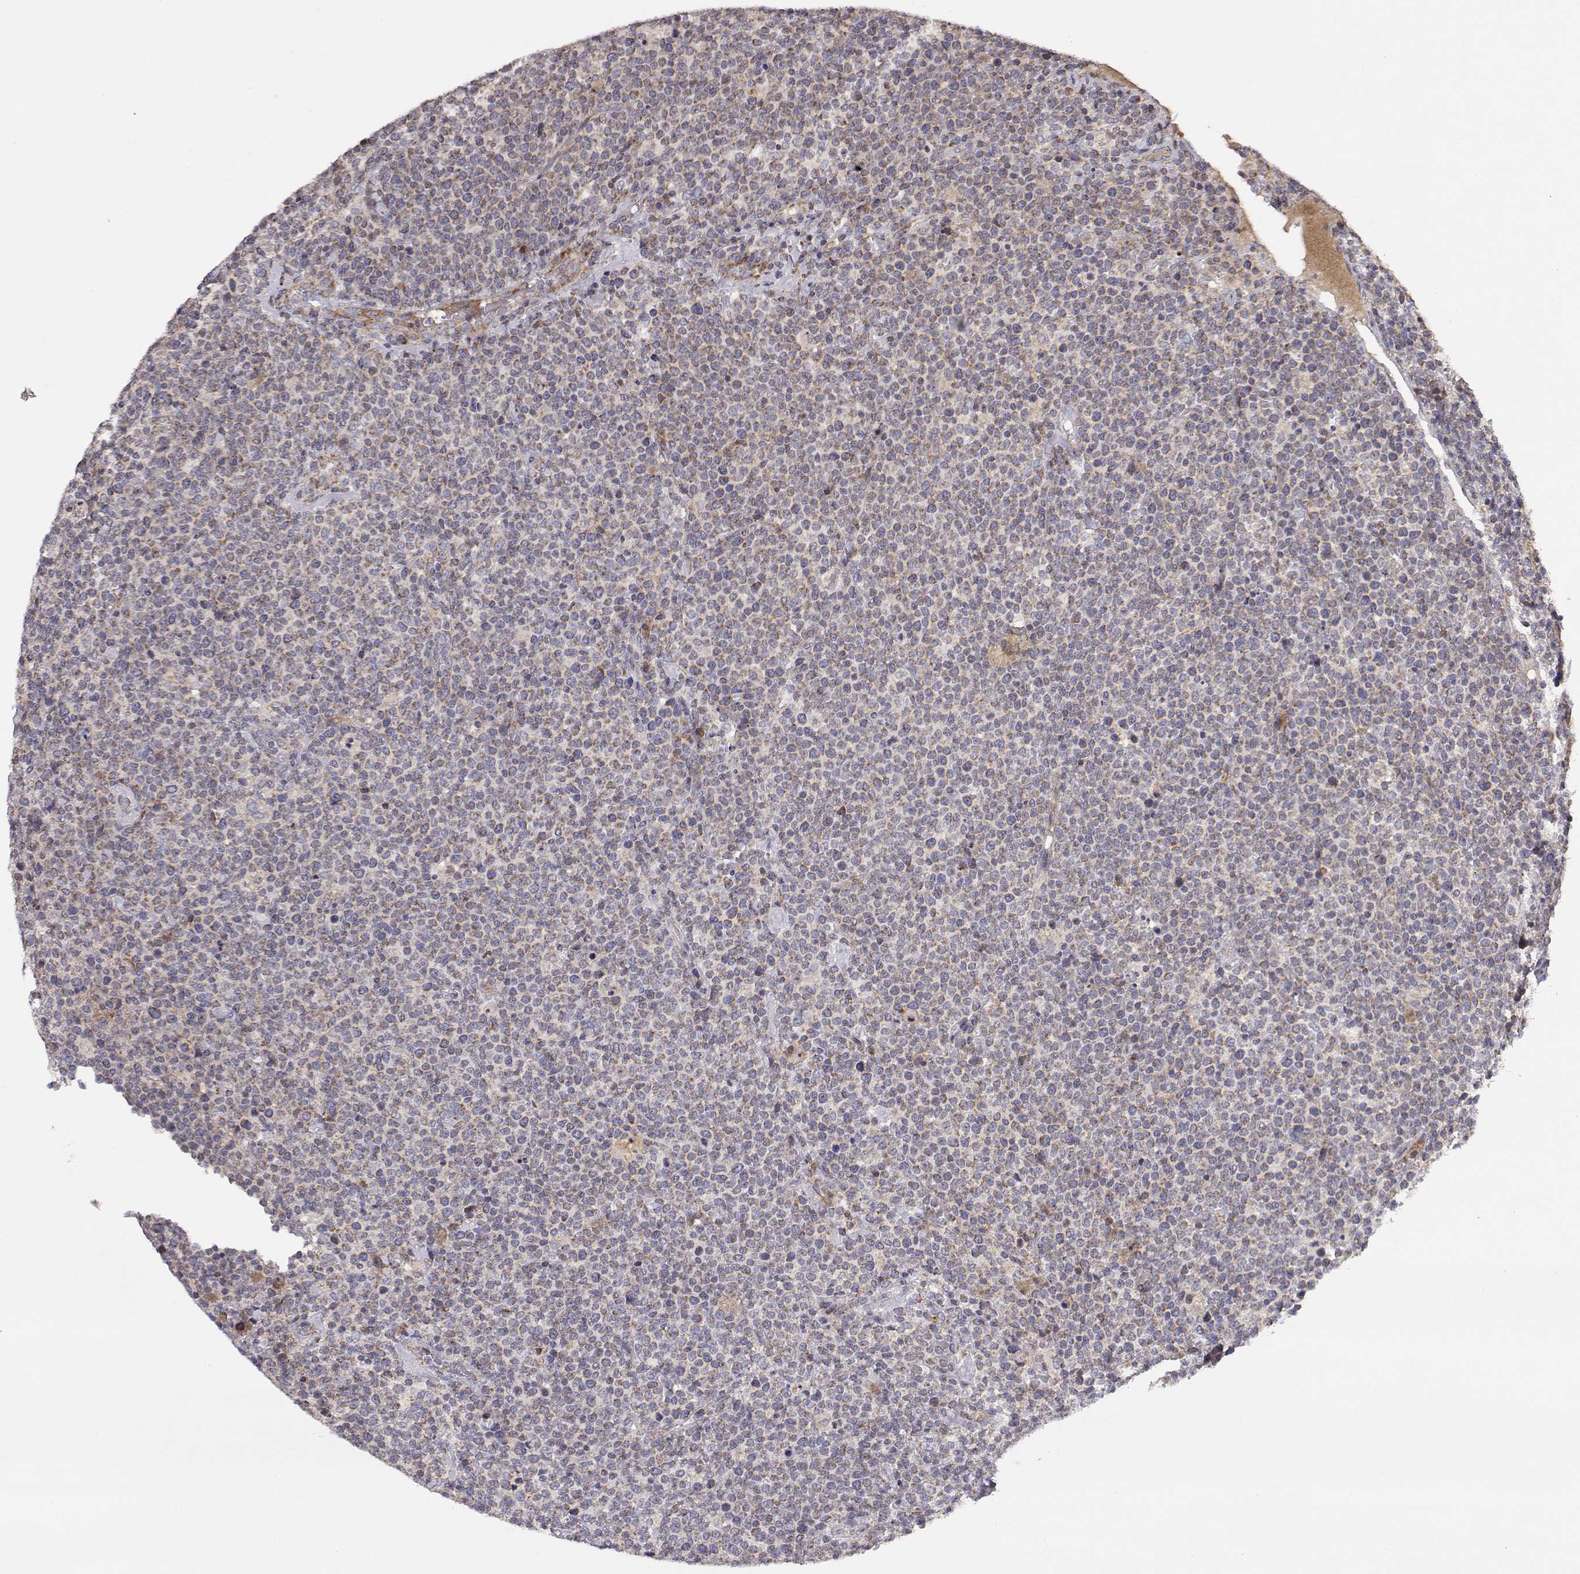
{"staining": {"intensity": "weak", "quantity": "<25%", "location": "cytoplasmic/membranous"}, "tissue": "lymphoma", "cell_type": "Tumor cells", "image_type": "cancer", "snomed": [{"axis": "morphology", "description": "Malignant lymphoma, non-Hodgkin's type, High grade"}, {"axis": "topography", "description": "Lymph node"}], "caption": "Lymphoma was stained to show a protein in brown. There is no significant staining in tumor cells.", "gene": "MRPL3", "patient": {"sex": "male", "age": 61}}